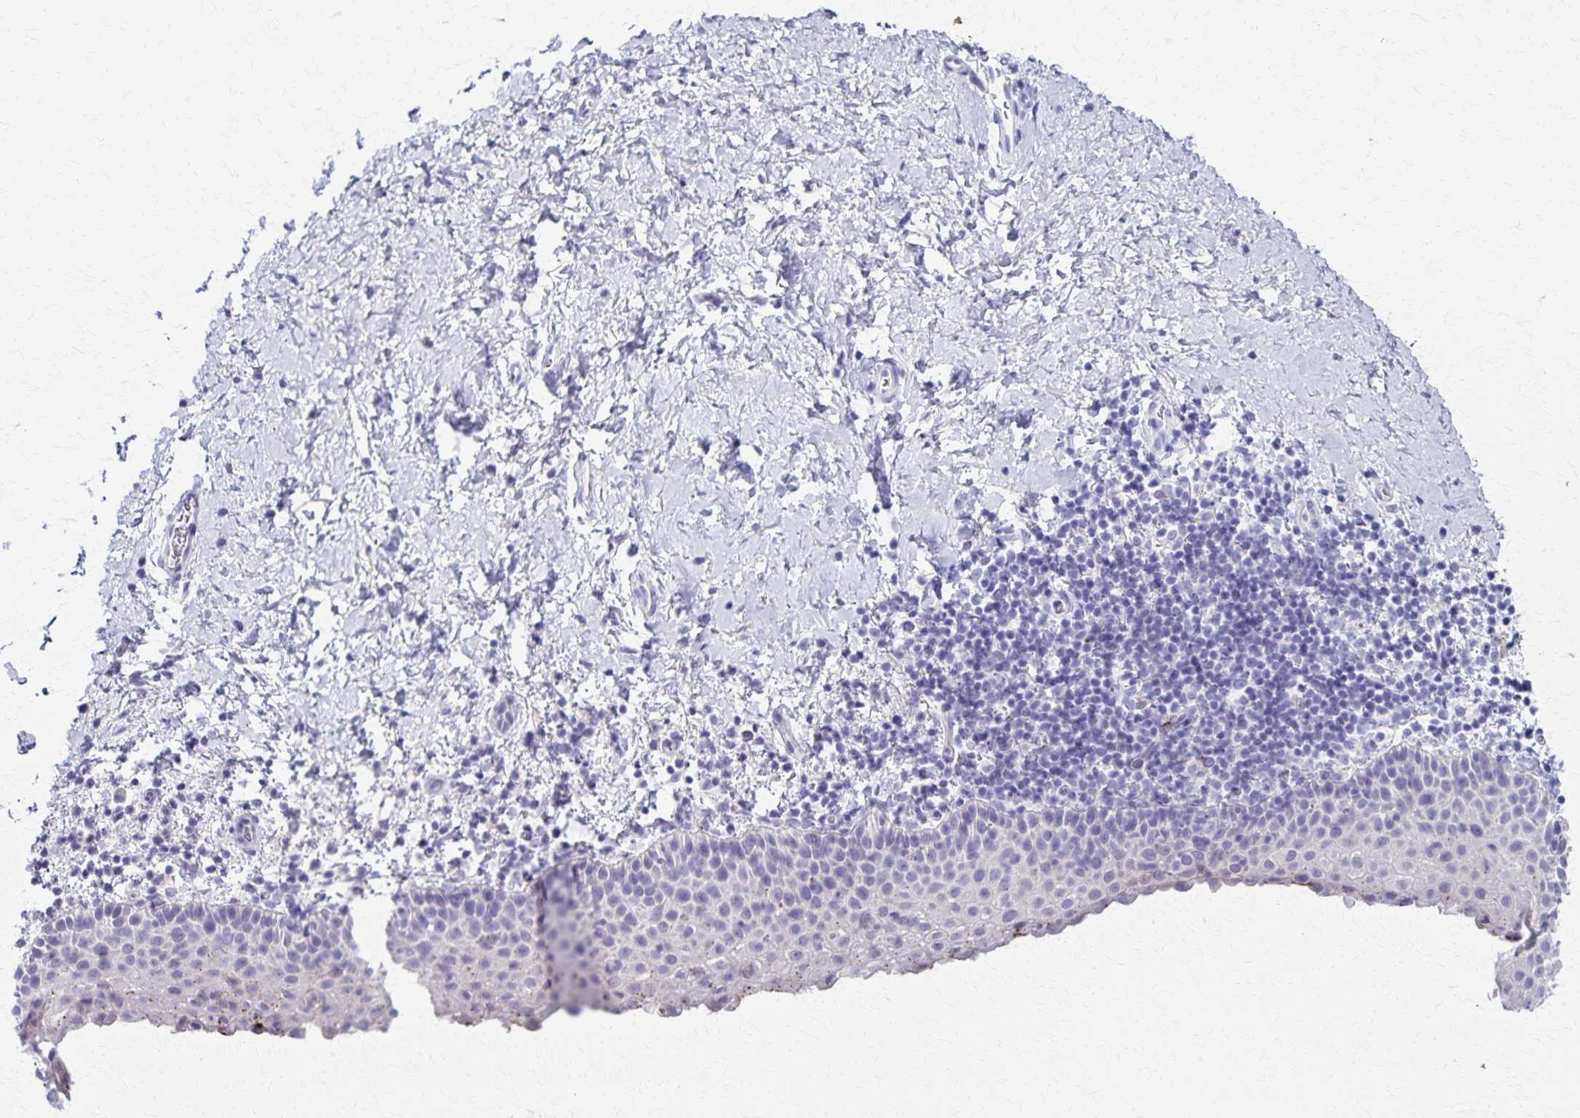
{"staining": {"intensity": "negative", "quantity": "none", "location": "none"}, "tissue": "vagina", "cell_type": "Squamous epithelial cells", "image_type": "normal", "snomed": [{"axis": "morphology", "description": "Normal tissue, NOS"}, {"axis": "topography", "description": "Vagina"}], "caption": "Squamous epithelial cells are negative for brown protein staining in unremarkable vagina. (Immunohistochemistry, brightfield microscopy, high magnification).", "gene": "TMEM60", "patient": {"sex": "female", "age": 61}}